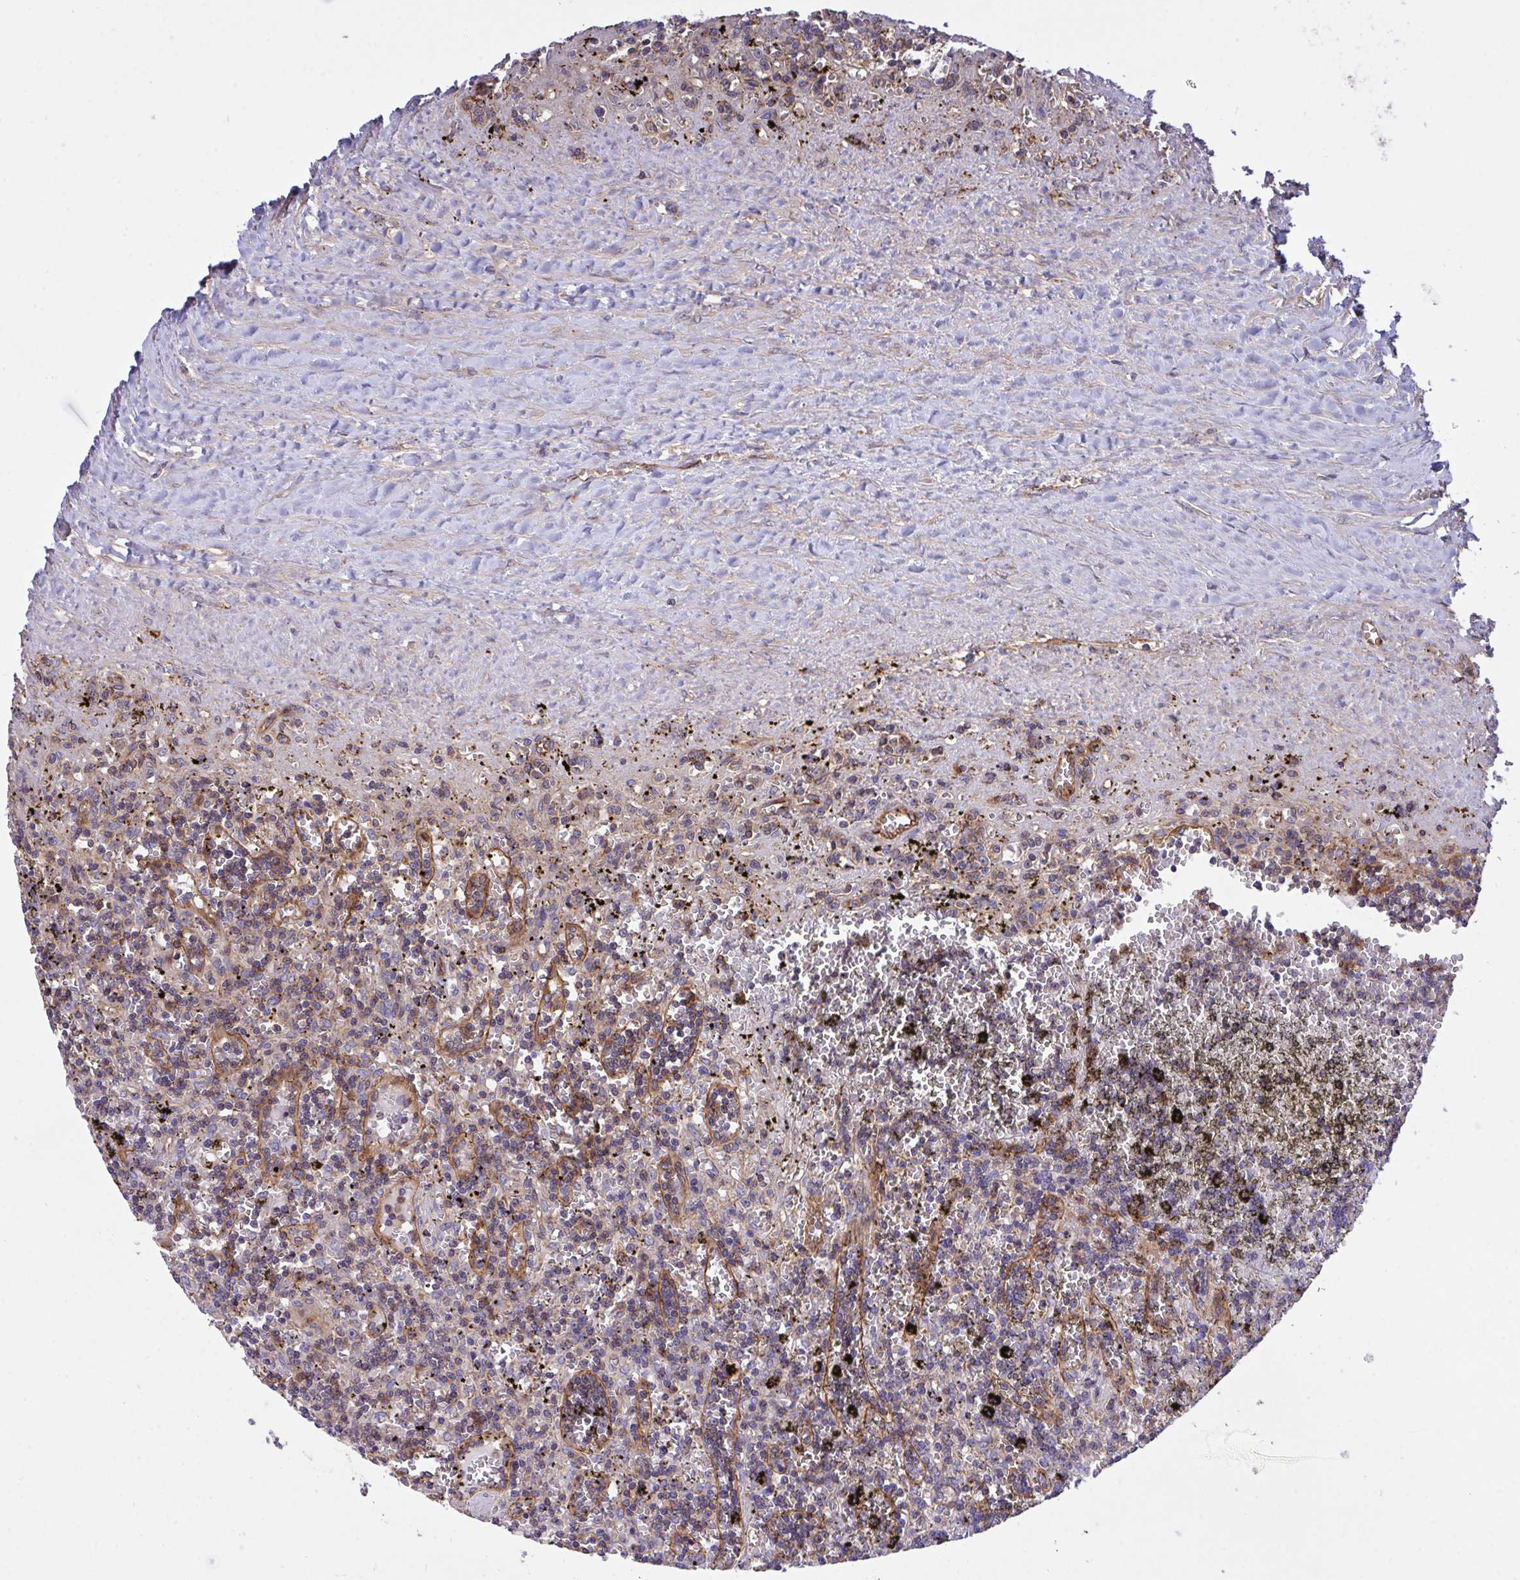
{"staining": {"intensity": "negative", "quantity": "none", "location": "none"}, "tissue": "lymphoma", "cell_type": "Tumor cells", "image_type": "cancer", "snomed": [{"axis": "morphology", "description": "Malignant lymphoma, non-Hodgkin's type, Low grade"}, {"axis": "topography", "description": "Spleen"}], "caption": "Tumor cells are negative for protein expression in human malignant lymphoma, non-Hodgkin's type (low-grade).", "gene": "C4orf36", "patient": {"sex": "male", "age": 60}}